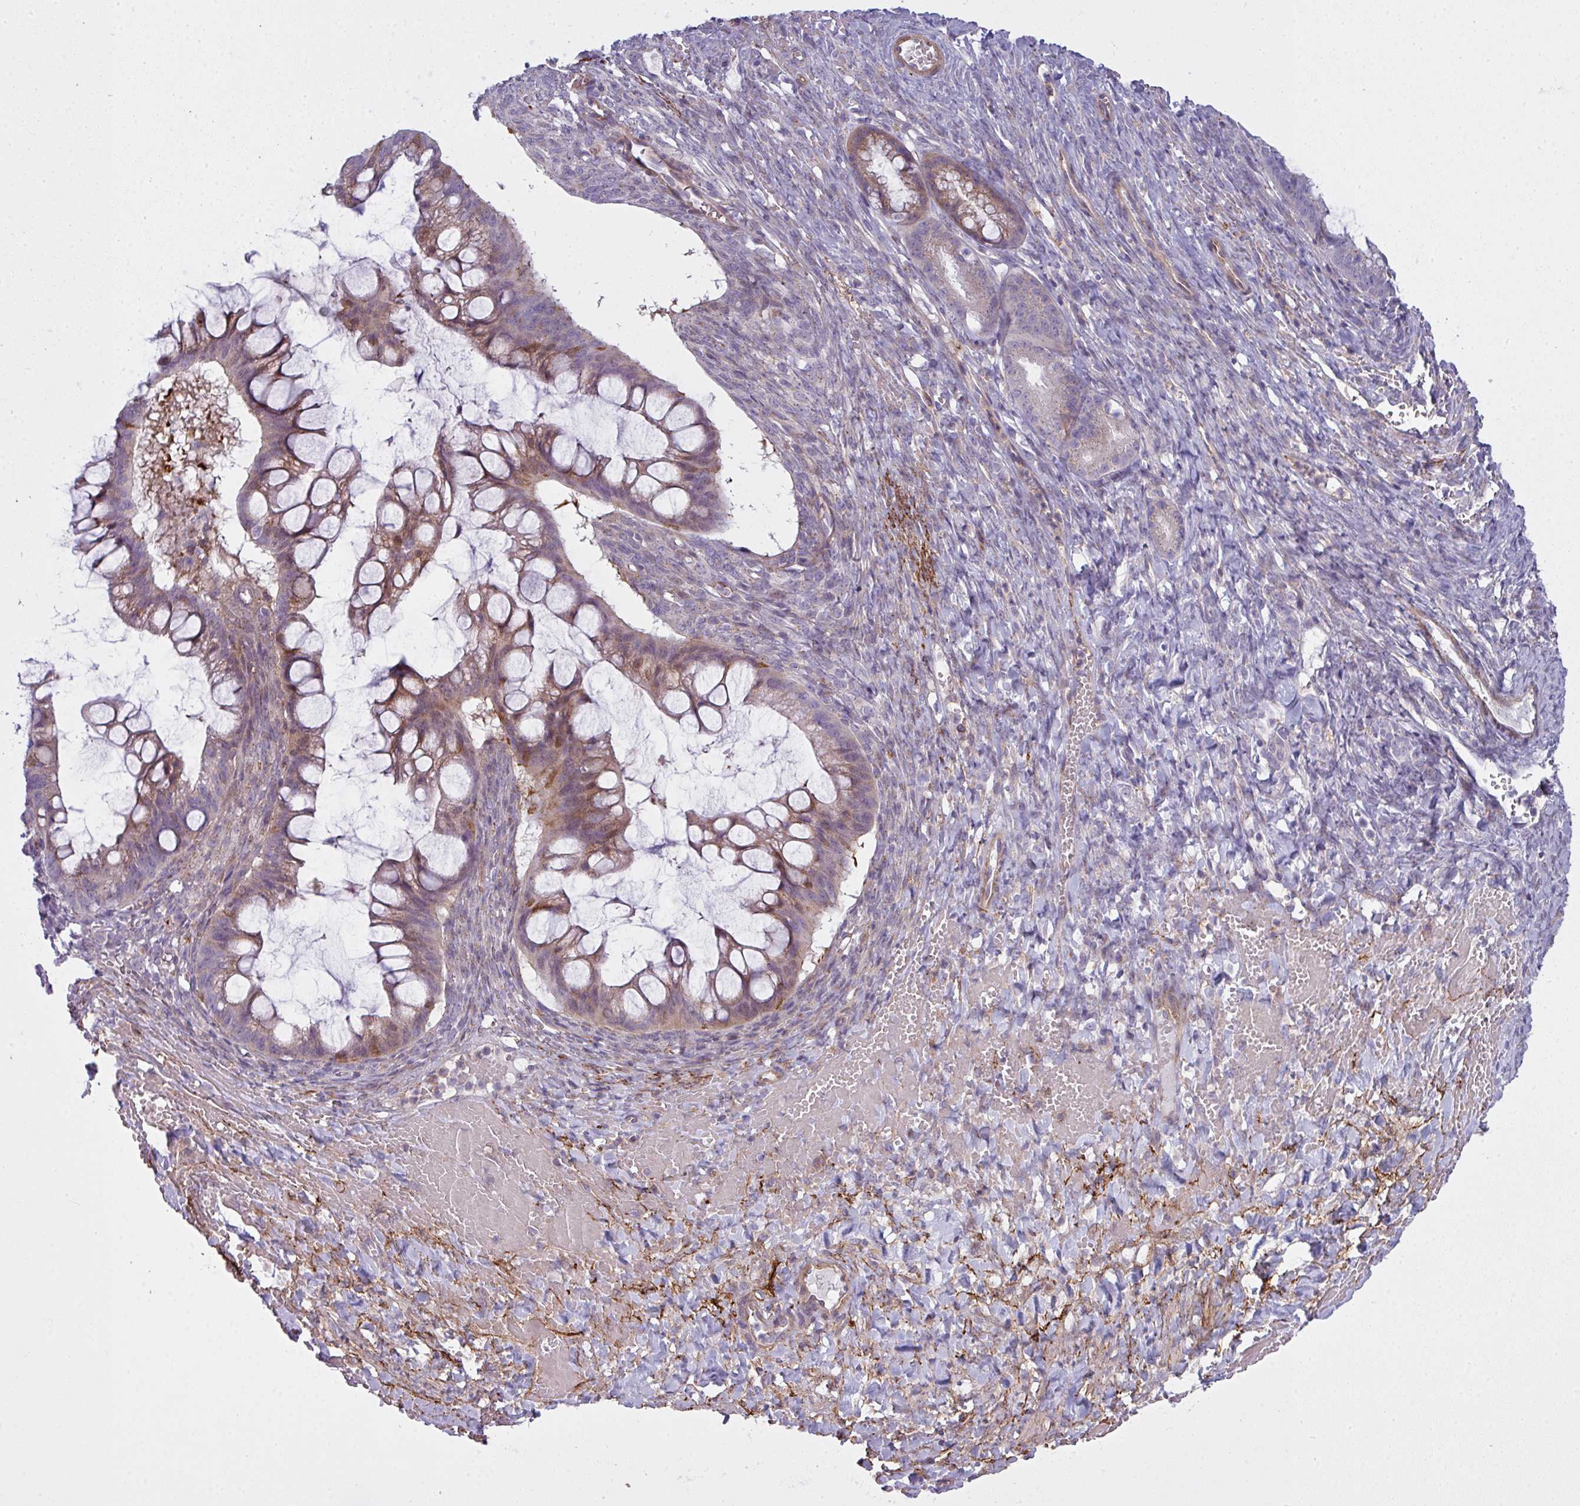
{"staining": {"intensity": "weak", "quantity": "25%-75%", "location": "cytoplasmic/membranous"}, "tissue": "ovarian cancer", "cell_type": "Tumor cells", "image_type": "cancer", "snomed": [{"axis": "morphology", "description": "Cystadenocarcinoma, mucinous, NOS"}, {"axis": "topography", "description": "Ovary"}], "caption": "High-power microscopy captured an immunohistochemistry micrograph of ovarian cancer, revealing weak cytoplasmic/membranous expression in approximately 25%-75% of tumor cells. The protein of interest is stained brown, and the nuclei are stained in blue (DAB (3,3'-diaminobenzidine) IHC with brightfield microscopy, high magnification).", "gene": "COL8A1", "patient": {"sex": "female", "age": 73}}